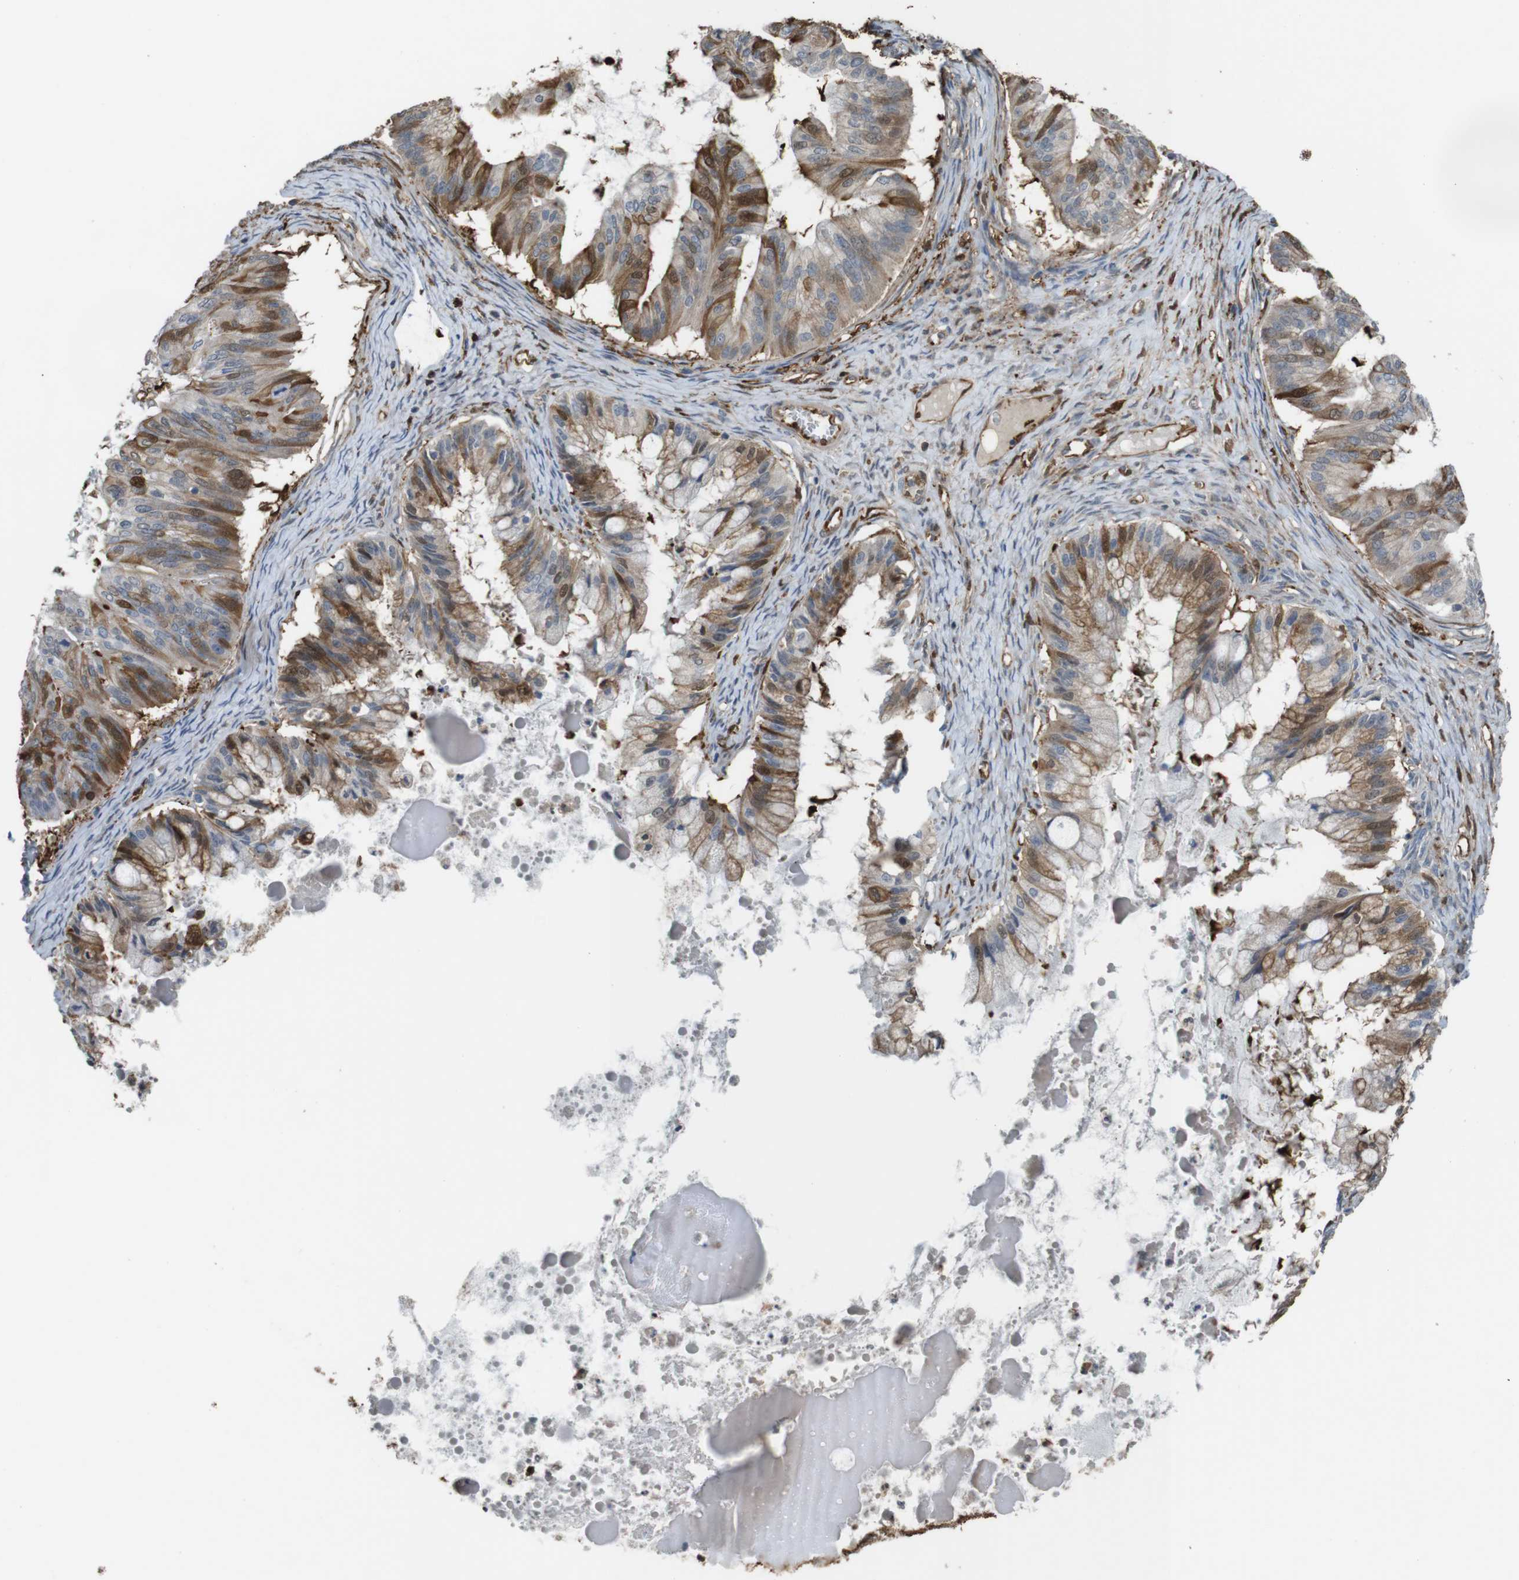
{"staining": {"intensity": "moderate", "quantity": ">75%", "location": "cytoplasmic/membranous"}, "tissue": "ovarian cancer", "cell_type": "Tumor cells", "image_type": "cancer", "snomed": [{"axis": "morphology", "description": "Cystadenocarcinoma, mucinous, NOS"}, {"axis": "topography", "description": "Ovary"}], "caption": "This is an image of IHC staining of ovarian mucinous cystadenocarcinoma, which shows moderate staining in the cytoplasmic/membranous of tumor cells.", "gene": "ARHGDIA", "patient": {"sex": "female", "age": 57}}